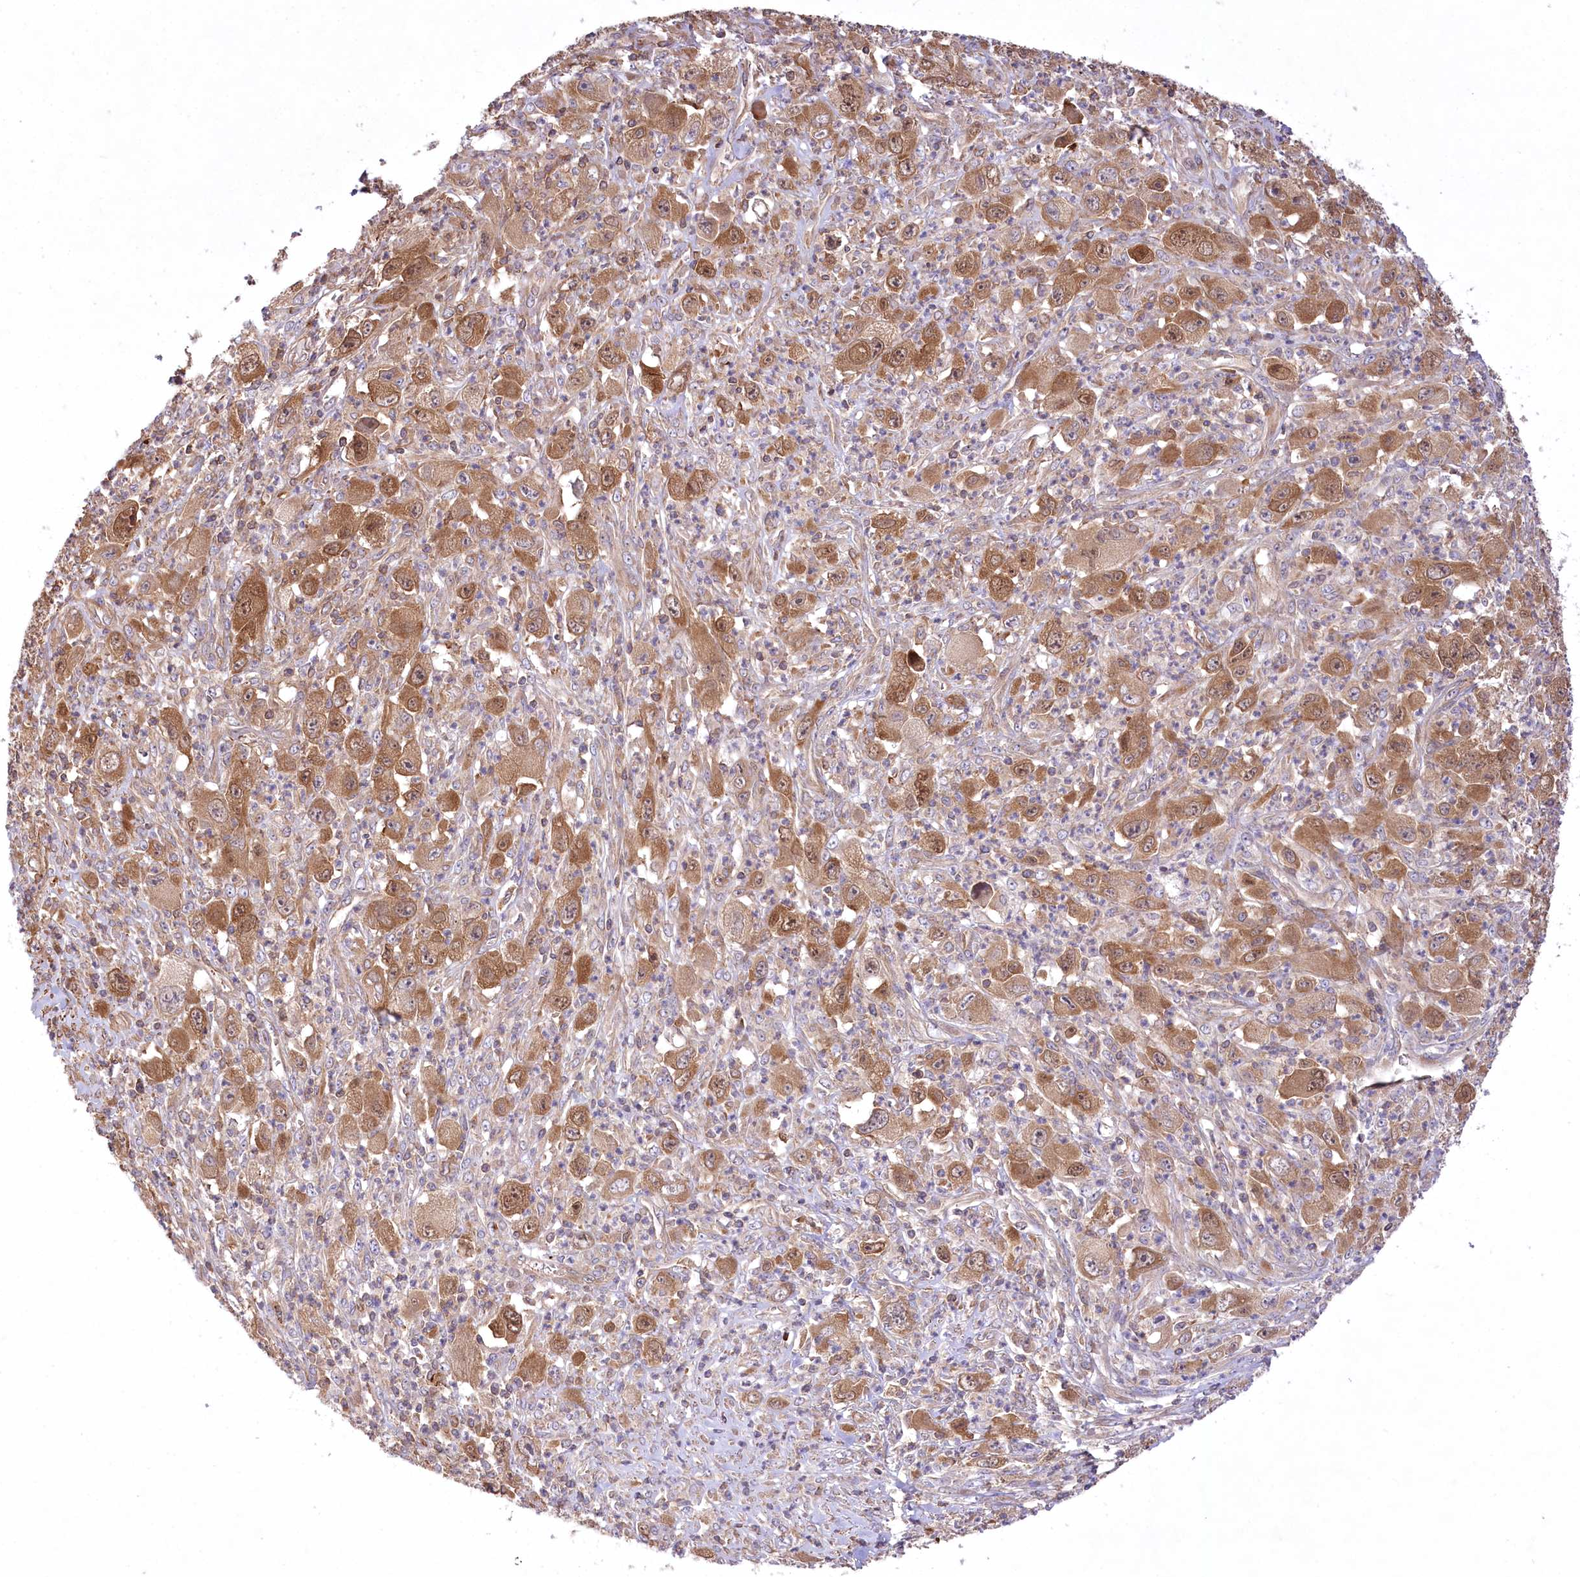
{"staining": {"intensity": "strong", "quantity": ">75%", "location": "cytoplasmic/membranous"}, "tissue": "melanoma", "cell_type": "Tumor cells", "image_type": "cancer", "snomed": [{"axis": "morphology", "description": "Malignant melanoma, Metastatic site"}, {"axis": "topography", "description": "Skin"}], "caption": "This histopathology image displays melanoma stained with immunohistochemistry to label a protein in brown. The cytoplasmic/membranous of tumor cells show strong positivity for the protein. Nuclei are counter-stained blue.", "gene": "UMPS", "patient": {"sex": "female", "age": 56}}